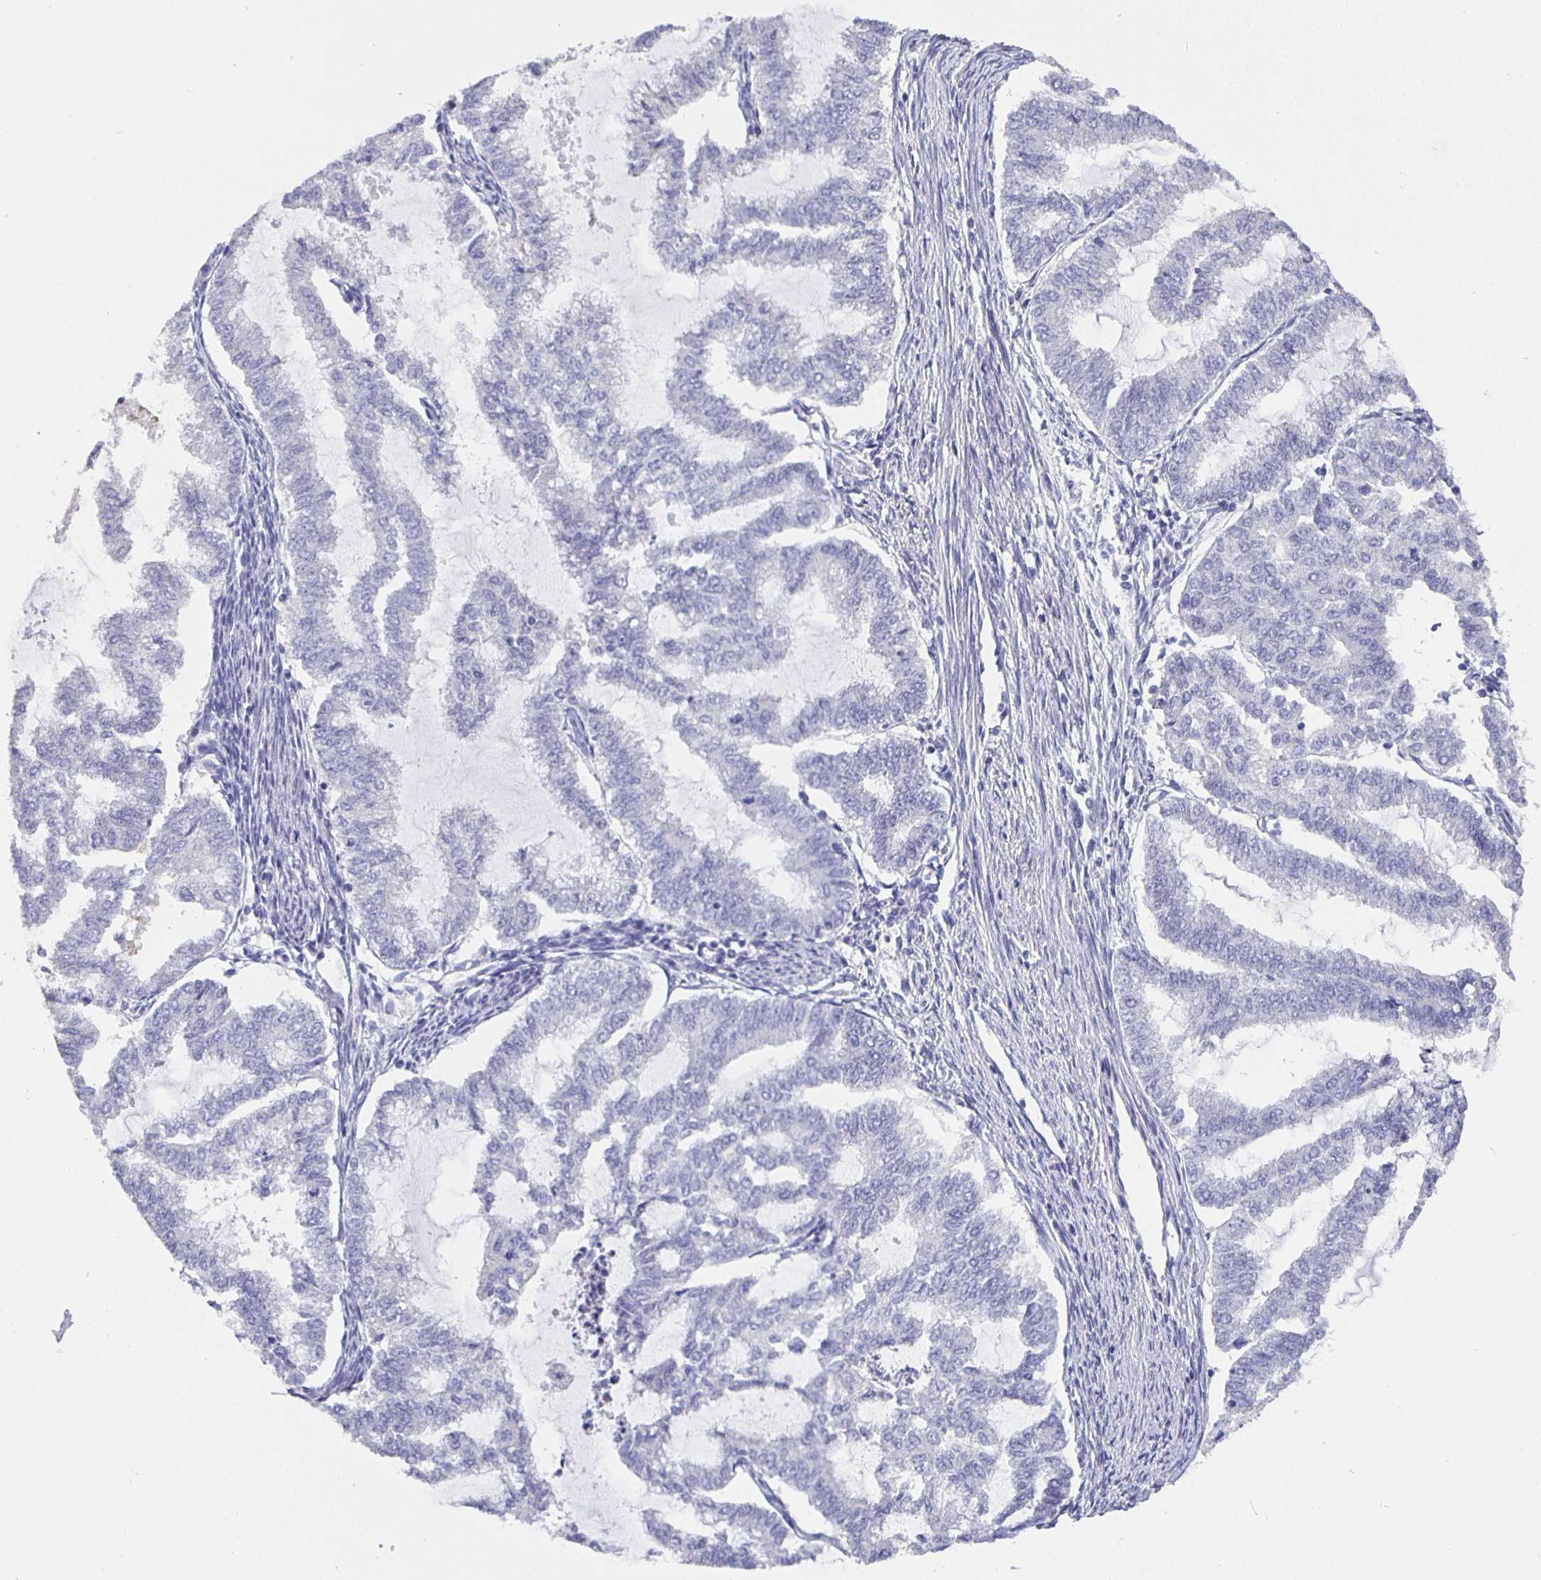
{"staining": {"intensity": "negative", "quantity": "none", "location": "none"}, "tissue": "endometrial cancer", "cell_type": "Tumor cells", "image_type": "cancer", "snomed": [{"axis": "morphology", "description": "Adenocarcinoma, NOS"}, {"axis": "topography", "description": "Endometrium"}], "caption": "IHC micrograph of neoplastic tissue: human endometrial adenocarcinoma stained with DAB displays no significant protein expression in tumor cells.", "gene": "CFAP74", "patient": {"sex": "female", "age": 79}}